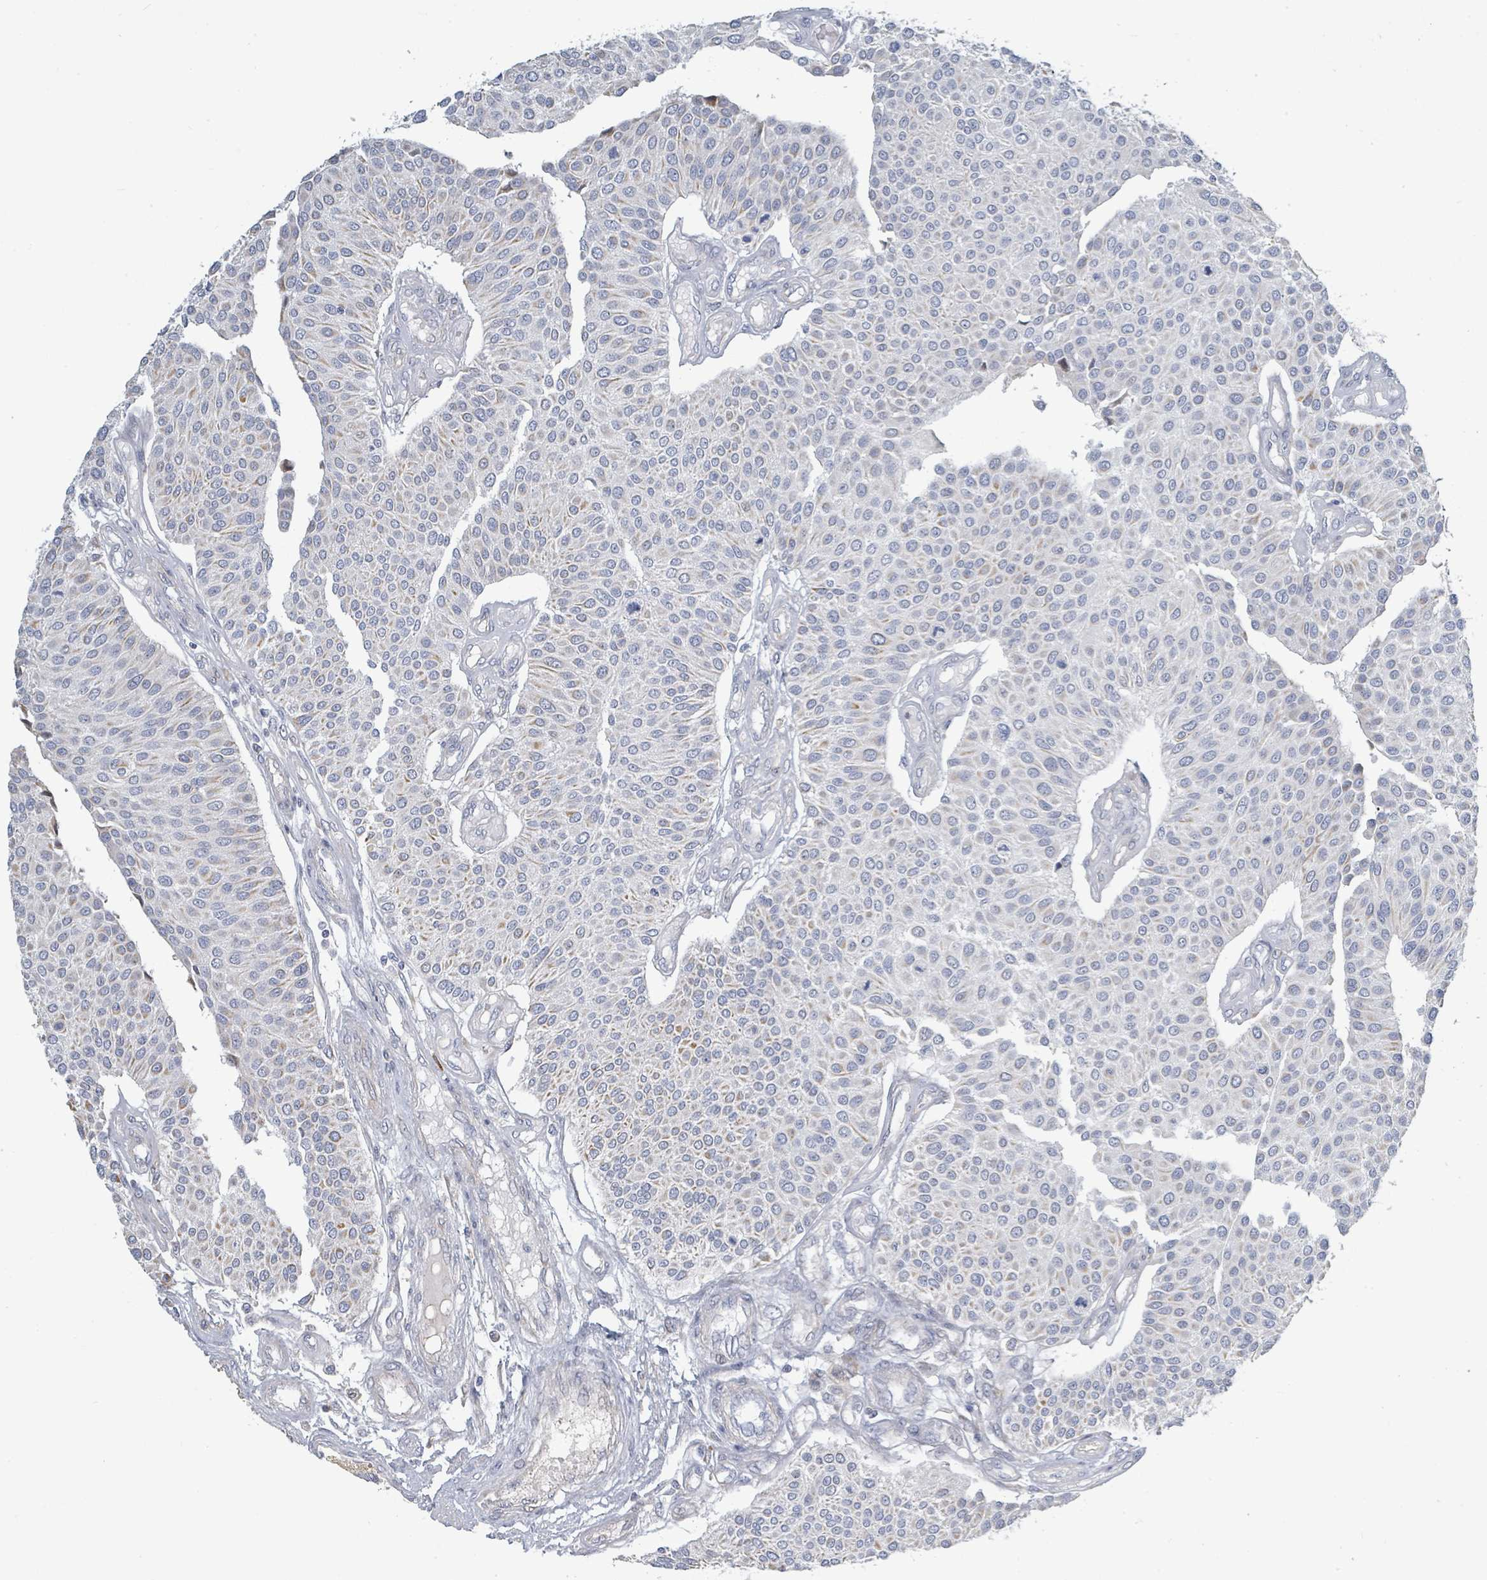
{"staining": {"intensity": "negative", "quantity": "none", "location": "none"}, "tissue": "urothelial cancer", "cell_type": "Tumor cells", "image_type": "cancer", "snomed": [{"axis": "morphology", "description": "Urothelial carcinoma, NOS"}, {"axis": "topography", "description": "Urinary bladder"}], "caption": "The immunohistochemistry histopathology image has no significant staining in tumor cells of urothelial cancer tissue. (Brightfield microscopy of DAB IHC at high magnification).", "gene": "RAB33B", "patient": {"sex": "male", "age": 55}}